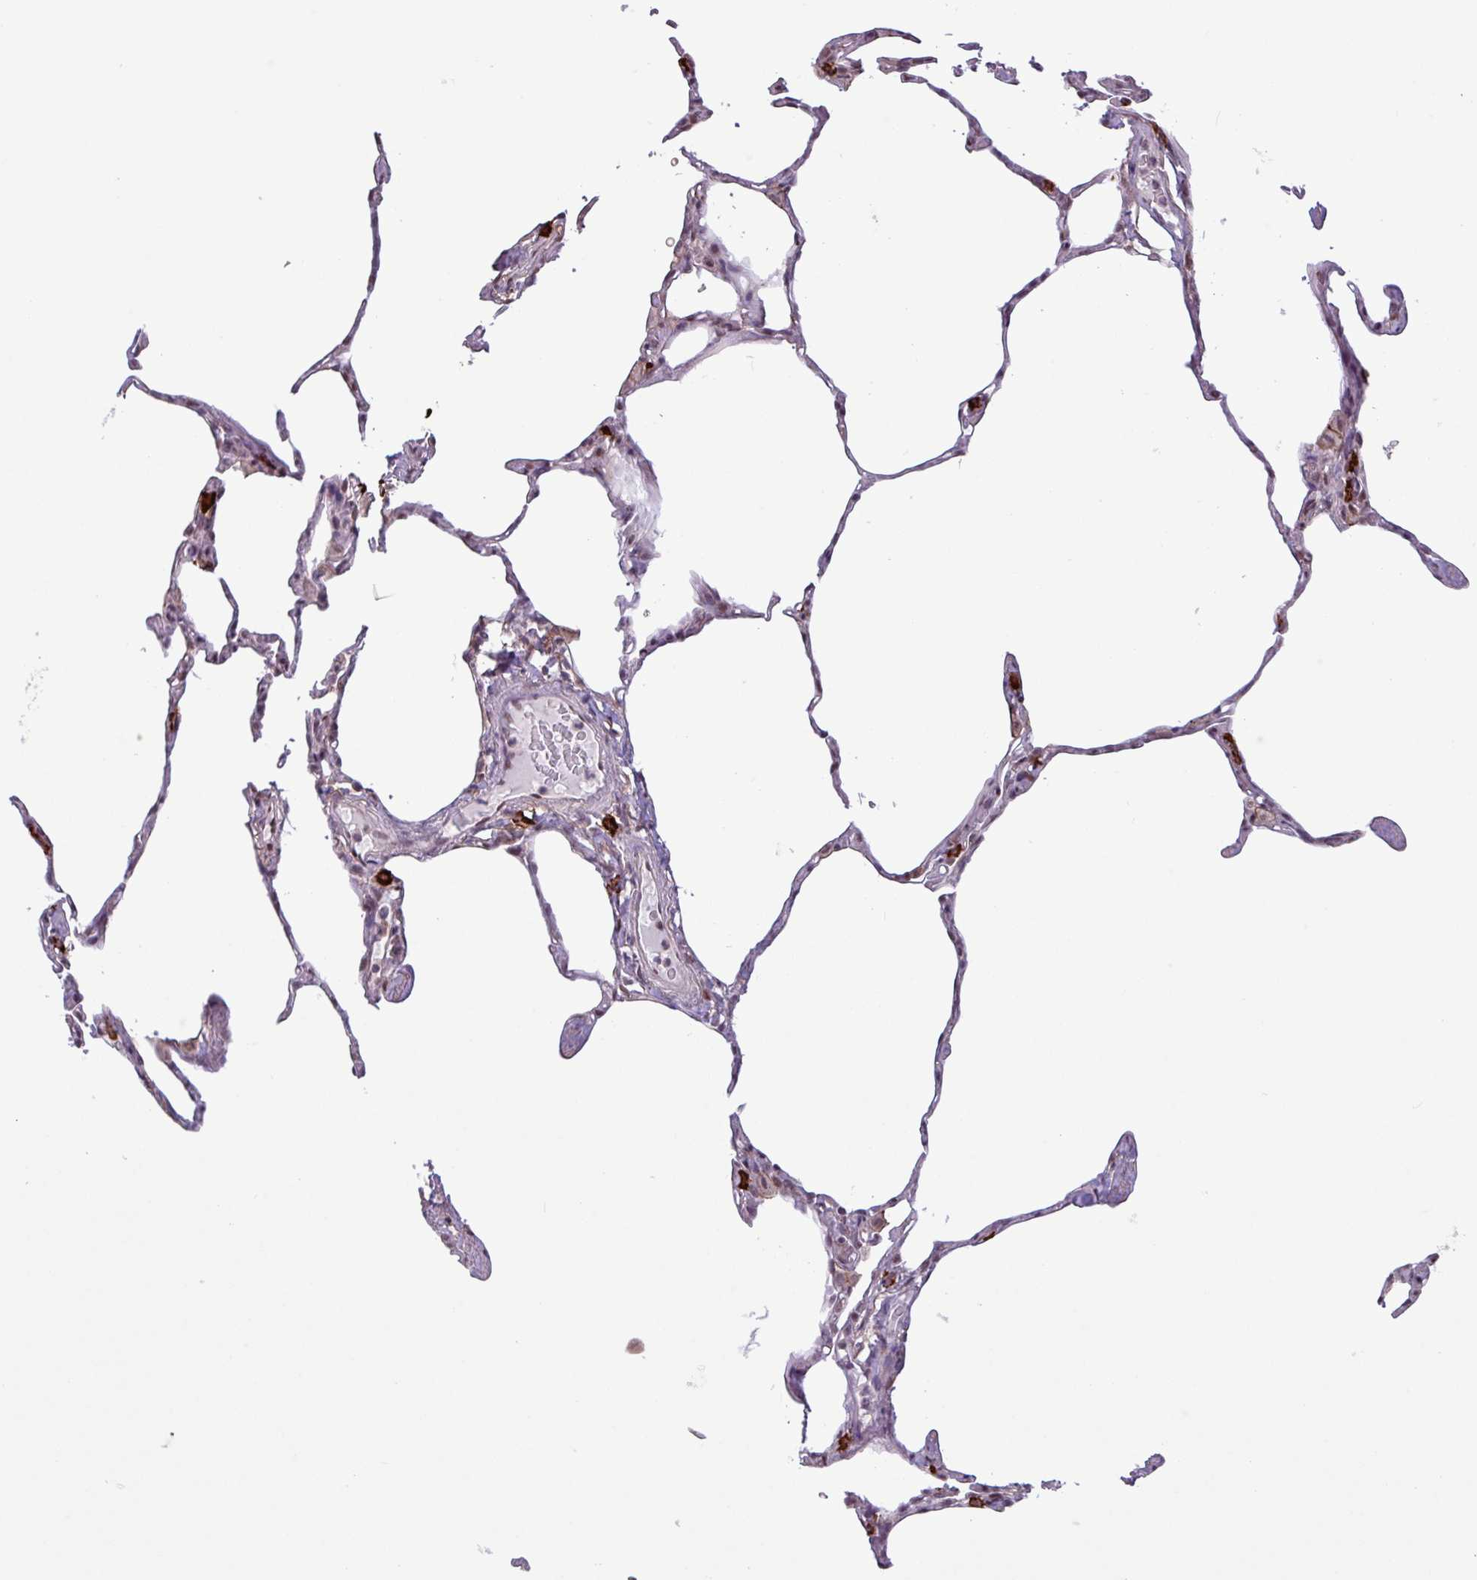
{"staining": {"intensity": "strong", "quantity": "<25%", "location": "nuclear"}, "tissue": "lung", "cell_type": "Alveolar cells", "image_type": "normal", "snomed": [{"axis": "morphology", "description": "Normal tissue, NOS"}, {"axis": "topography", "description": "Lung"}], "caption": "Immunohistochemical staining of unremarkable human lung demonstrates <25% levels of strong nuclear protein staining in about <25% of alveolar cells.", "gene": "NOTCH2", "patient": {"sex": "male", "age": 65}}